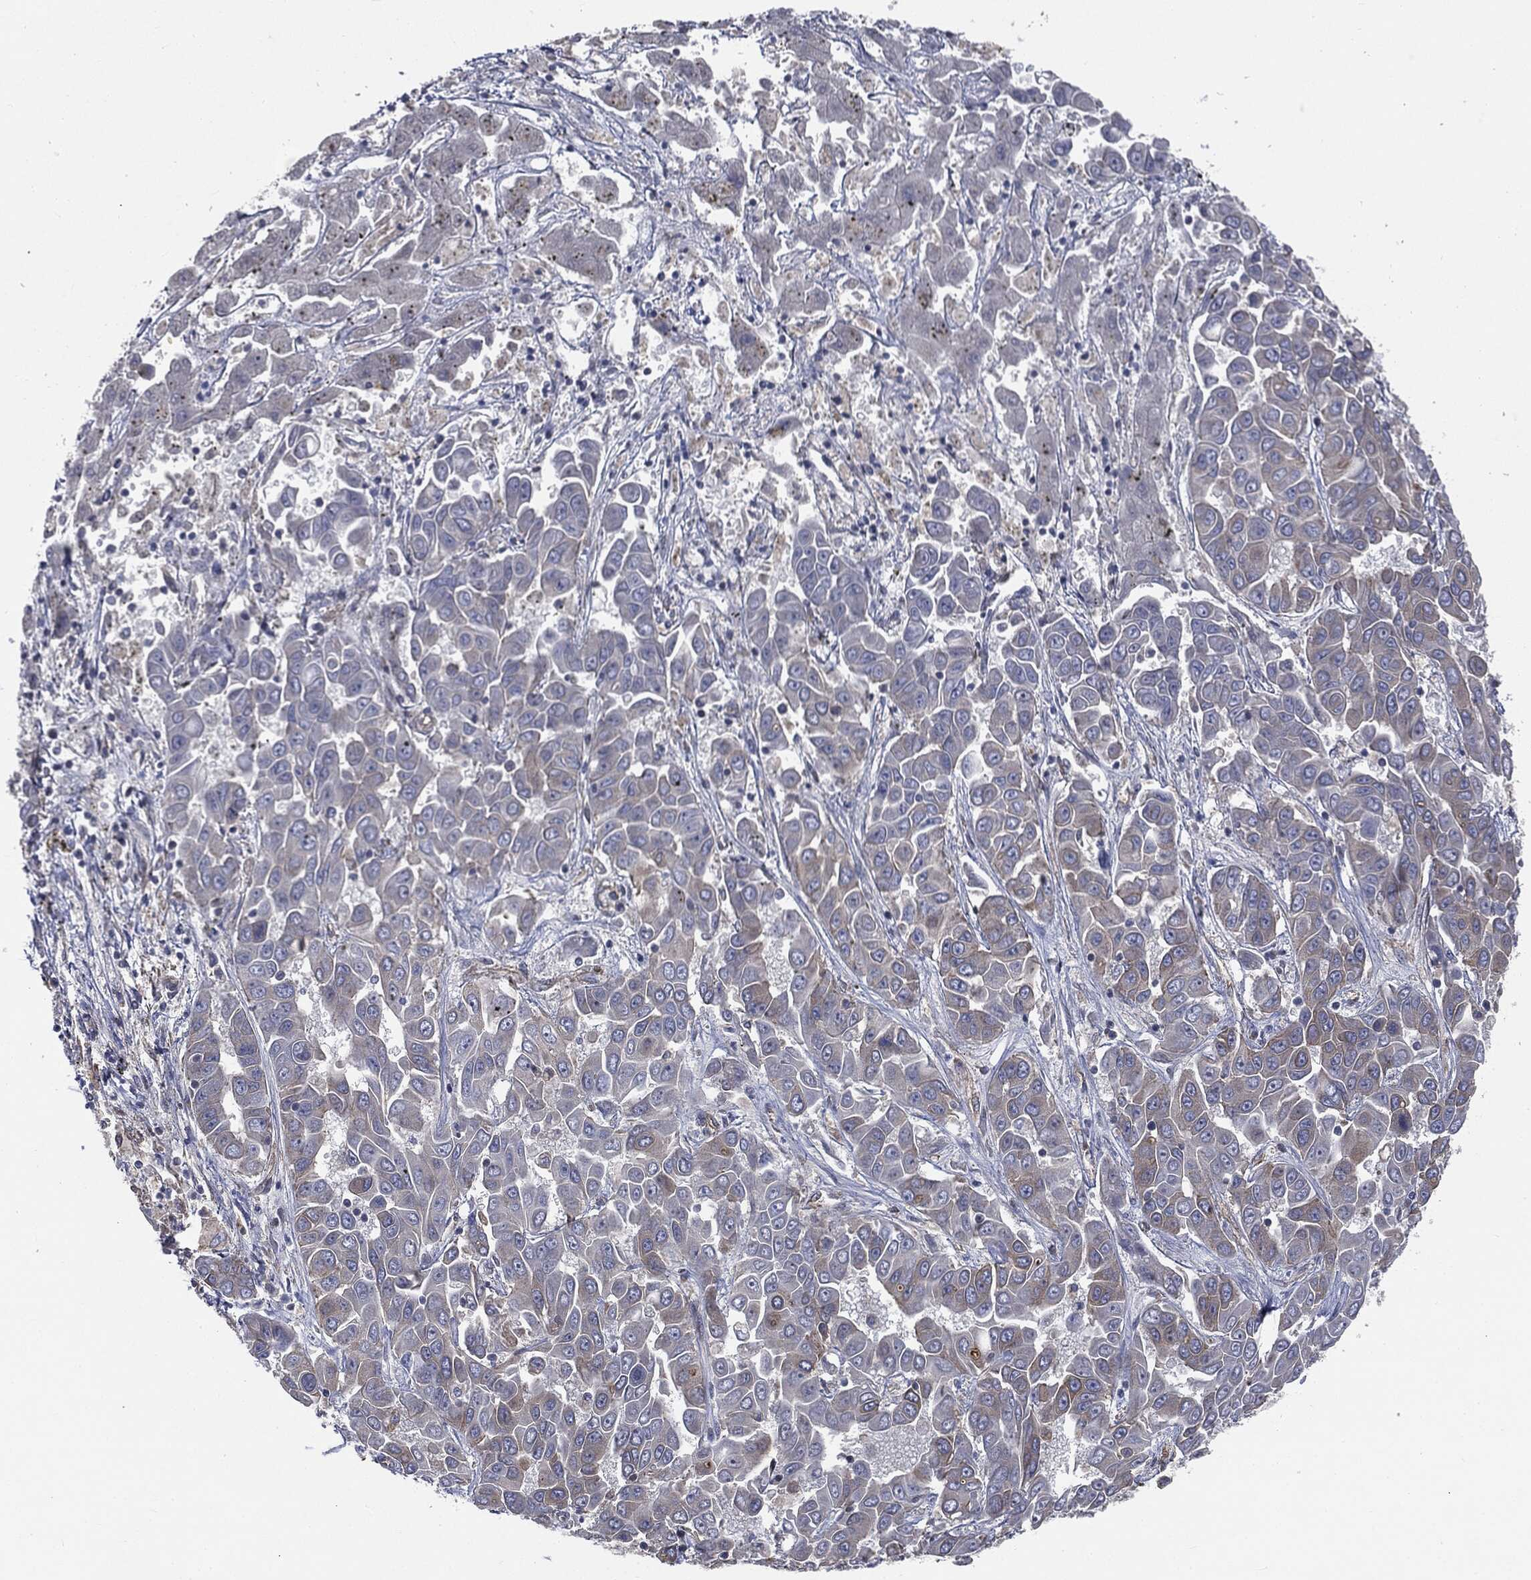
{"staining": {"intensity": "moderate", "quantity": "<25%", "location": "cytoplasmic/membranous"}, "tissue": "liver cancer", "cell_type": "Tumor cells", "image_type": "cancer", "snomed": [{"axis": "morphology", "description": "Cholangiocarcinoma"}, {"axis": "topography", "description": "Liver"}], "caption": "Immunohistochemistry staining of liver cholangiocarcinoma, which exhibits low levels of moderate cytoplasmic/membranous staining in about <25% of tumor cells indicating moderate cytoplasmic/membranous protein positivity. The staining was performed using DAB (3,3'-diaminobenzidine) (brown) for protein detection and nuclei were counterstained in hematoxylin (blue).", "gene": "EPS15L1", "patient": {"sex": "female", "age": 52}}